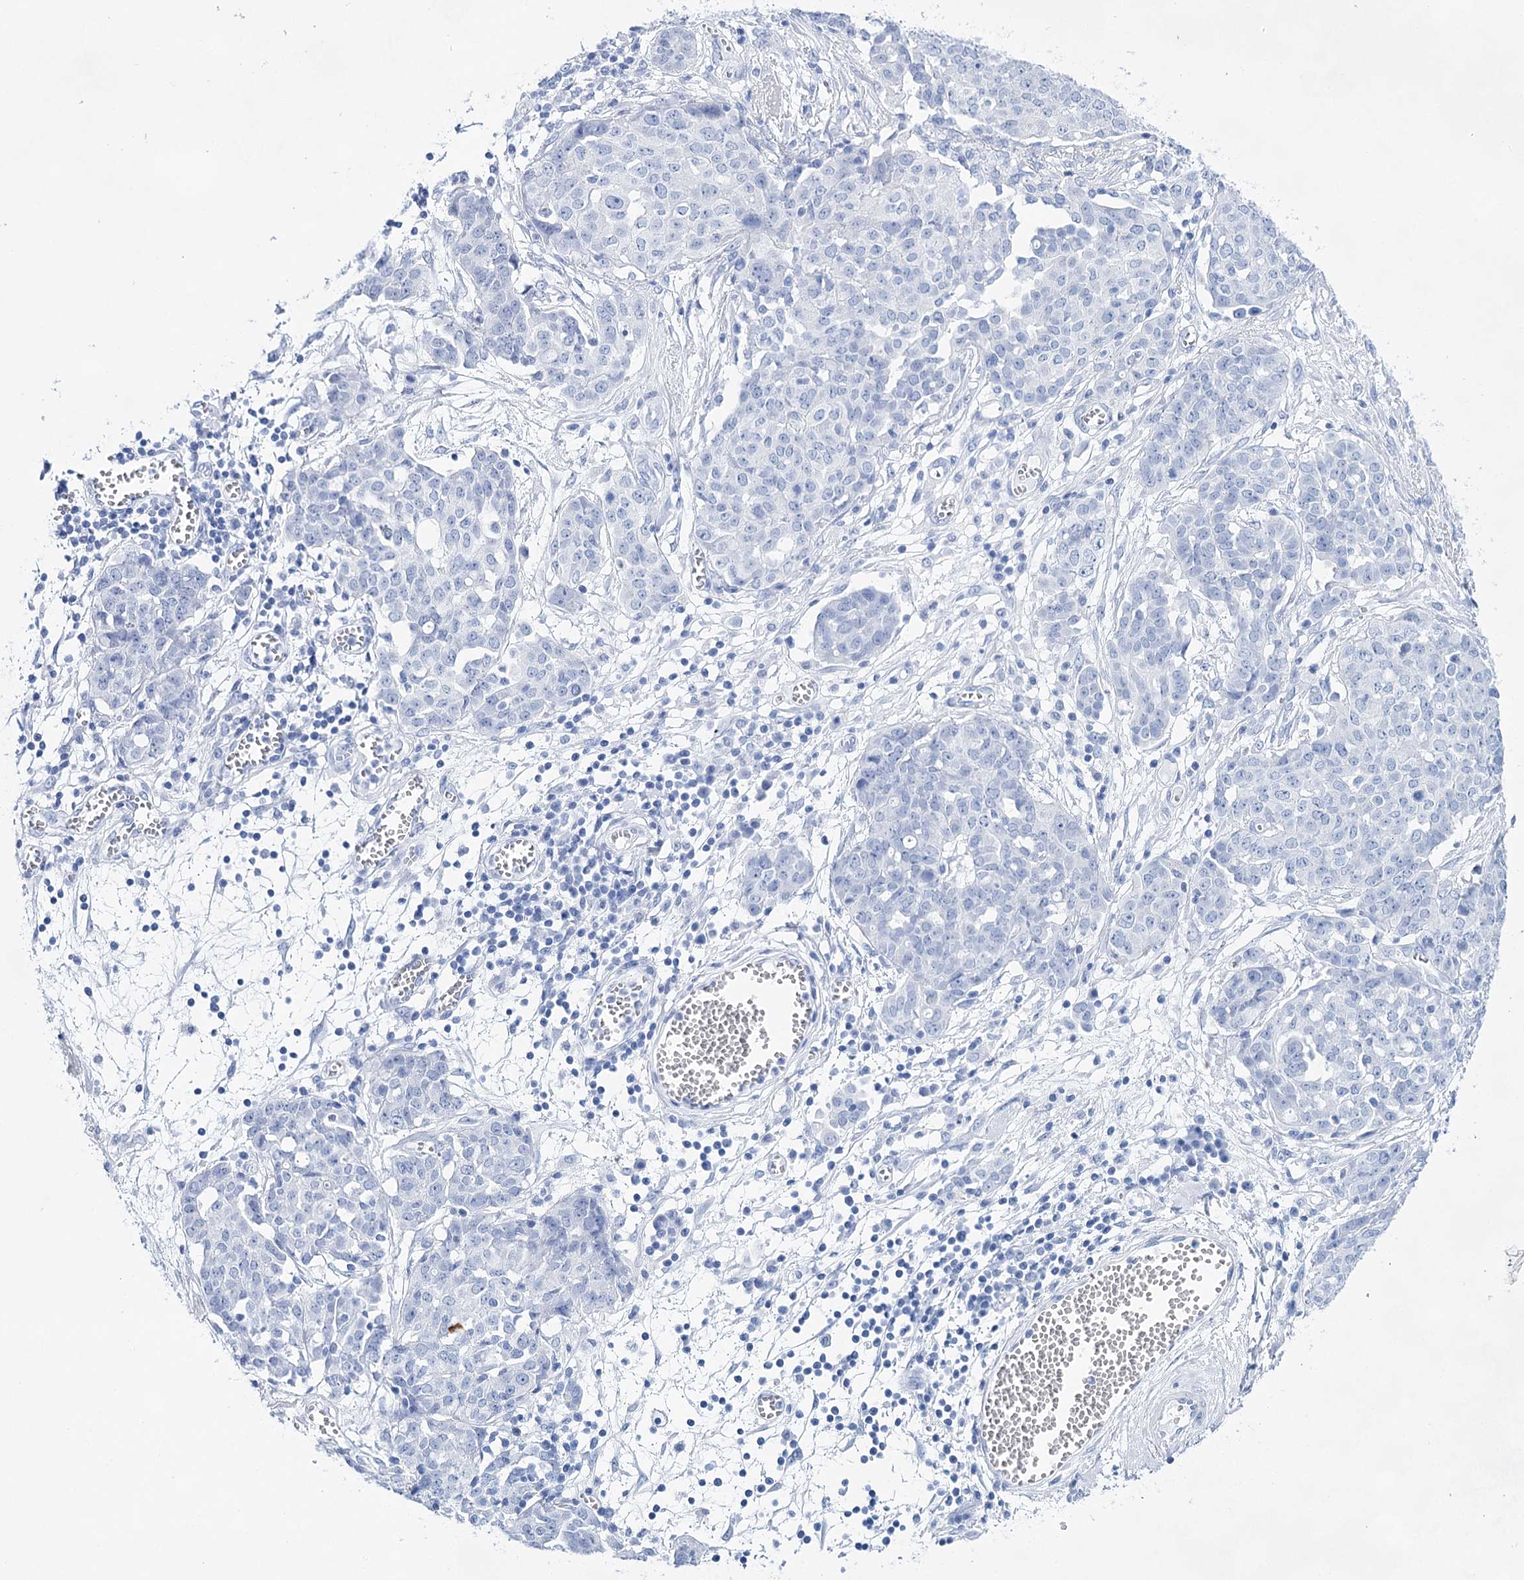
{"staining": {"intensity": "negative", "quantity": "none", "location": "none"}, "tissue": "ovarian cancer", "cell_type": "Tumor cells", "image_type": "cancer", "snomed": [{"axis": "morphology", "description": "Cystadenocarcinoma, serous, NOS"}, {"axis": "topography", "description": "Soft tissue"}, {"axis": "topography", "description": "Ovary"}], "caption": "Serous cystadenocarcinoma (ovarian) was stained to show a protein in brown. There is no significant staining in tumor cells. (Immunohistochemistry (ihc), brightfield microscopy, high magnification).", "gene": "LALBA", "patient": {"sex": "female", "age": 57}}